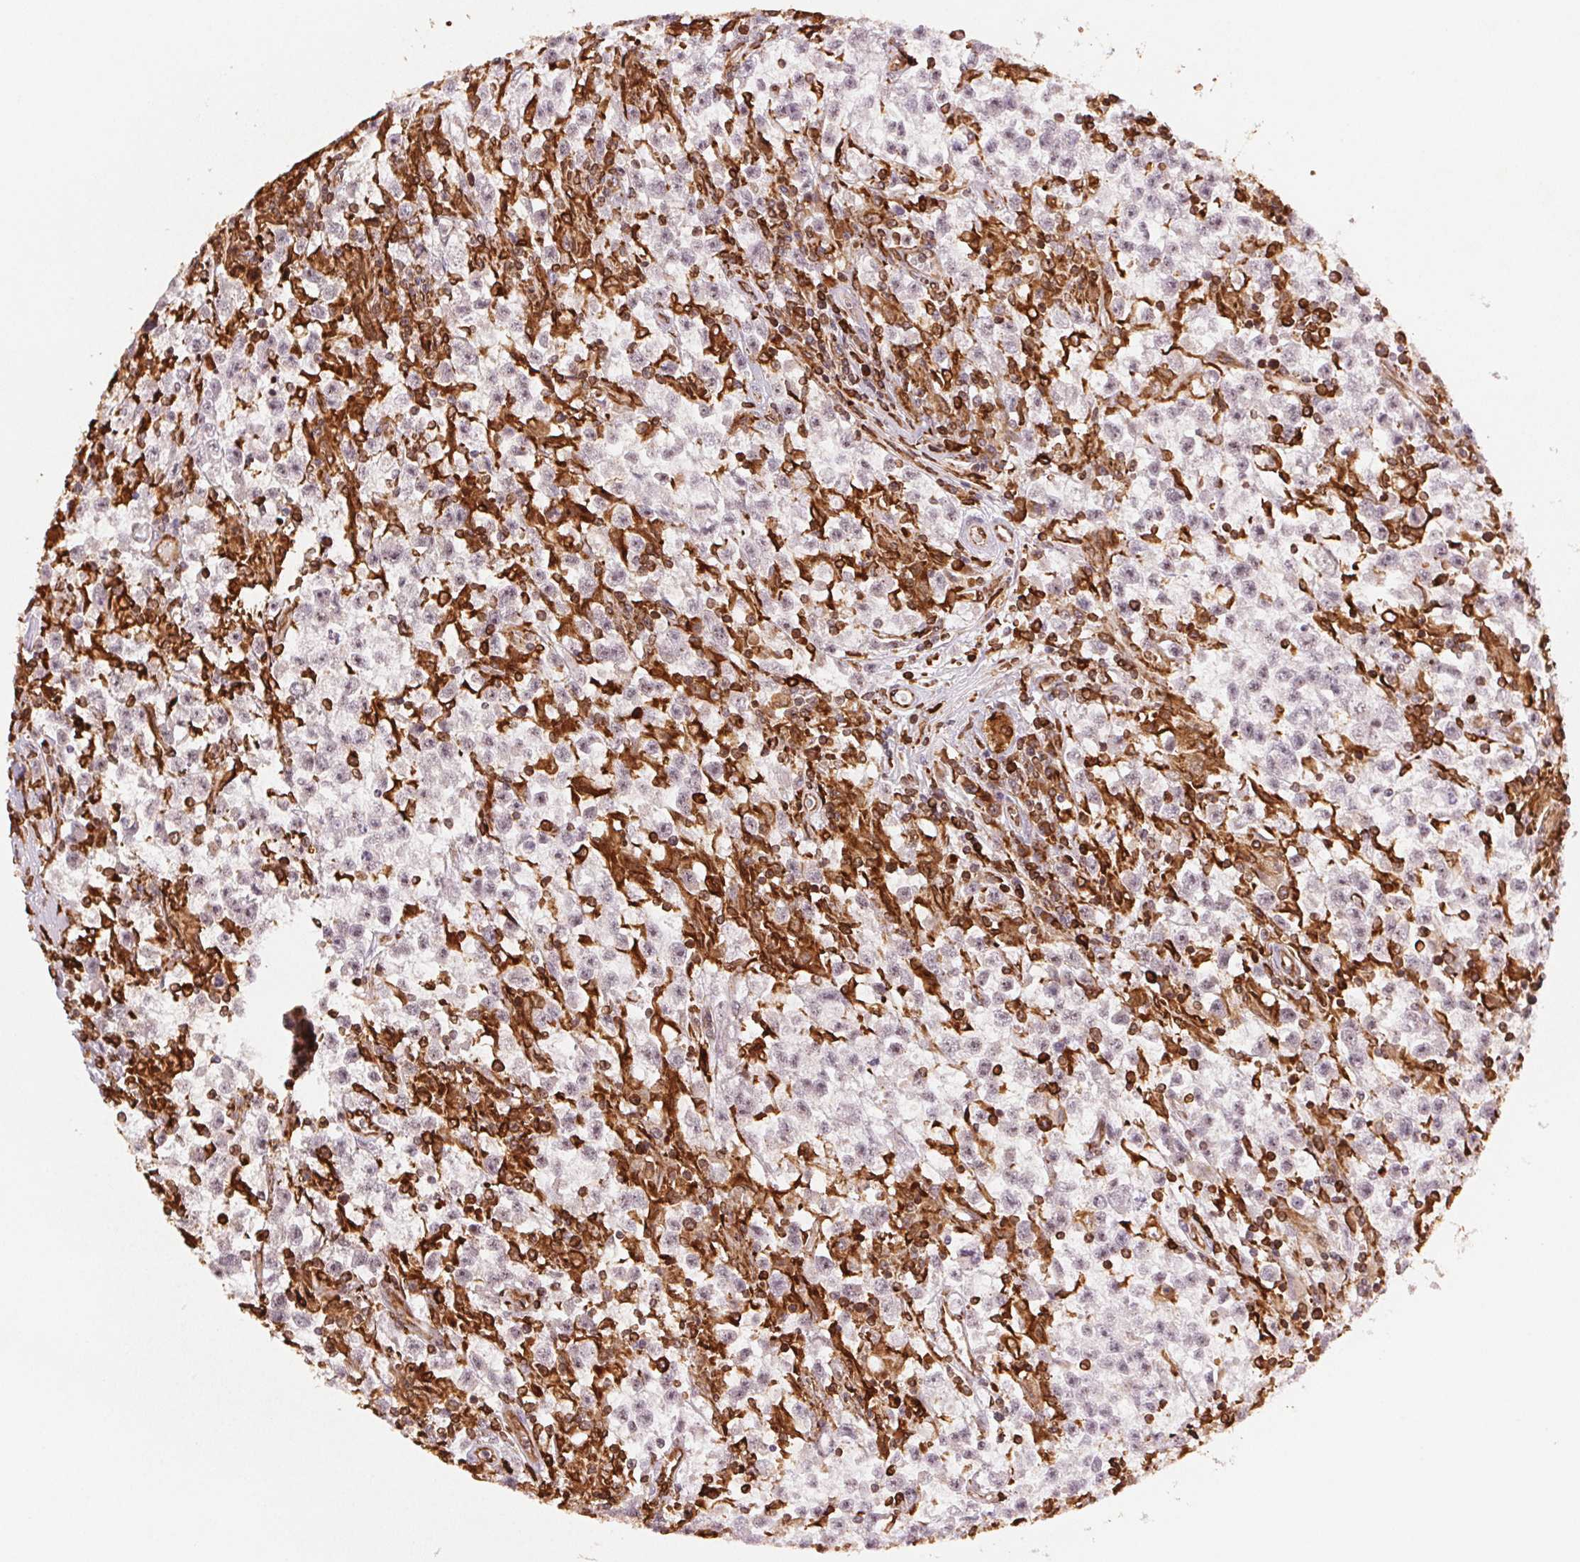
{"staining": {"intensity": "negative", "quantity": "none", "location": "none"}, "tissue": "testis cancer", "cell_type": "Tumor cells", "image_type": "cancer", "snomed": [{"axis": "morphology", "description": "Seminoma, NOS"}, {"axis": "topography", "description": "Testis"}], "caption": "A histopathology image of testis cancer (seminoma) stained for a protein exhibits no brown staining in tumor cells.", "gene": "RNASET2", "patient": {"sex": "male", "age": 31}}